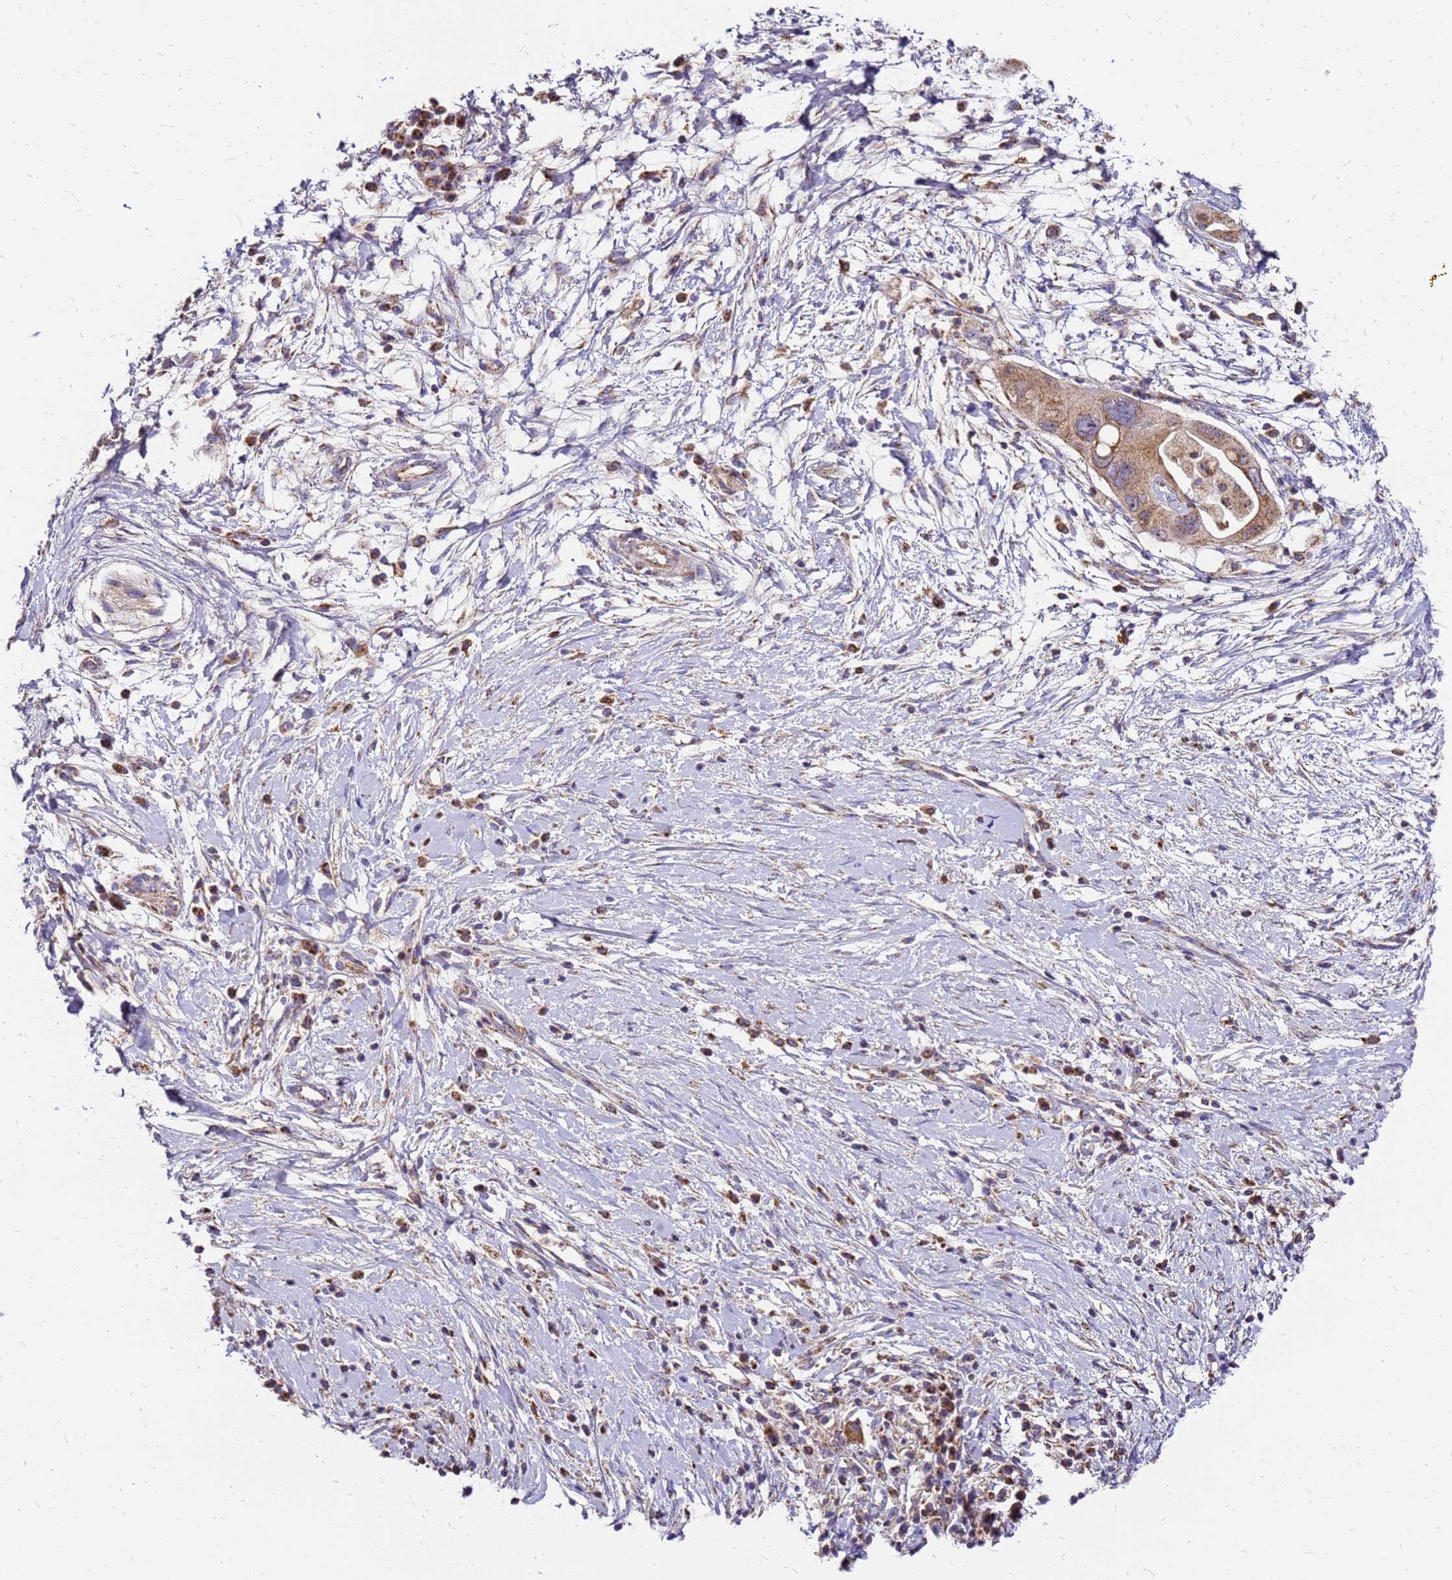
{"staining": {"intensity": "strong", "quantity": ">75%", "location": "cytoplasmic/membranous"}, "tissue": "pancreatic cancer", "cell_type": "Tumor cells", "image_type": "cancer", "snomed": [{"axis": "morphology", "description": "Adenocarcinoma, NOS"}, {"axis": "topography", "description": "Pancreas"}], "caption": "Immunohistochemistry (IHC) (DAB) staining of pancreatic cancer (adenocarcinoma) exhibits strong cytoplasmic/membranous protein expression in about >75% of tumor cells.", "gene": "MRPS26", "patient": {"sex": "male", "age": 68}}